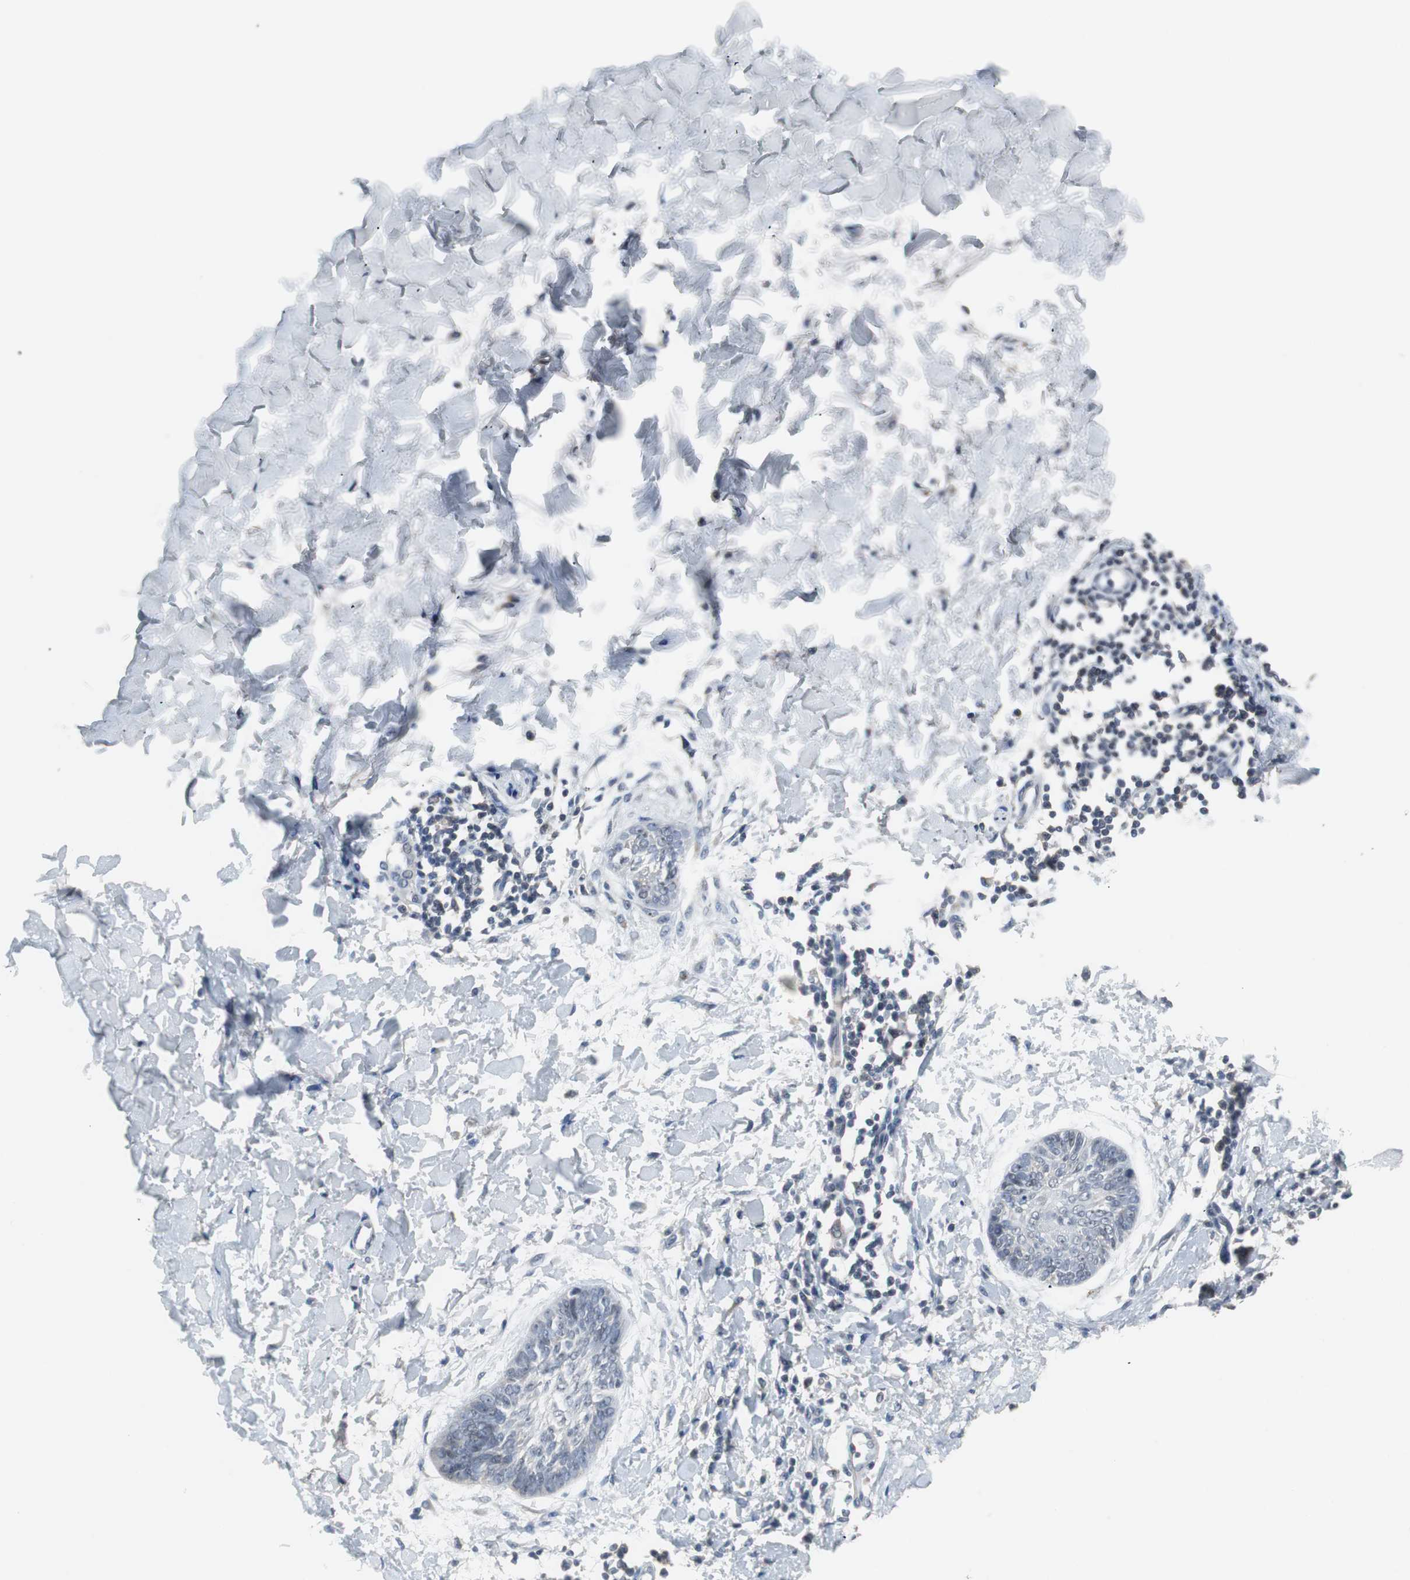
{"staining": {"intensity": "negative", "quantity": "none", "location": "none"}, "tissue": "skin cancer", "cell_type": "Tumor cells", "image_type": "cancer", "snomed": [{"axis": "morphology", "description": "Normal tissue, NOS"}, {"axis": "morphology", "description": "Basal cell carcinoma"}, {"axis": "topography", "description": "Skin"}], "caption": "Human skin basal cell carcinoma stained for a protein using immunohistochemistry (IHC) exhibits no staining in tumor cells.", "gene": "PCYT1B", "patient": {"sex": "male", "age": 71}}